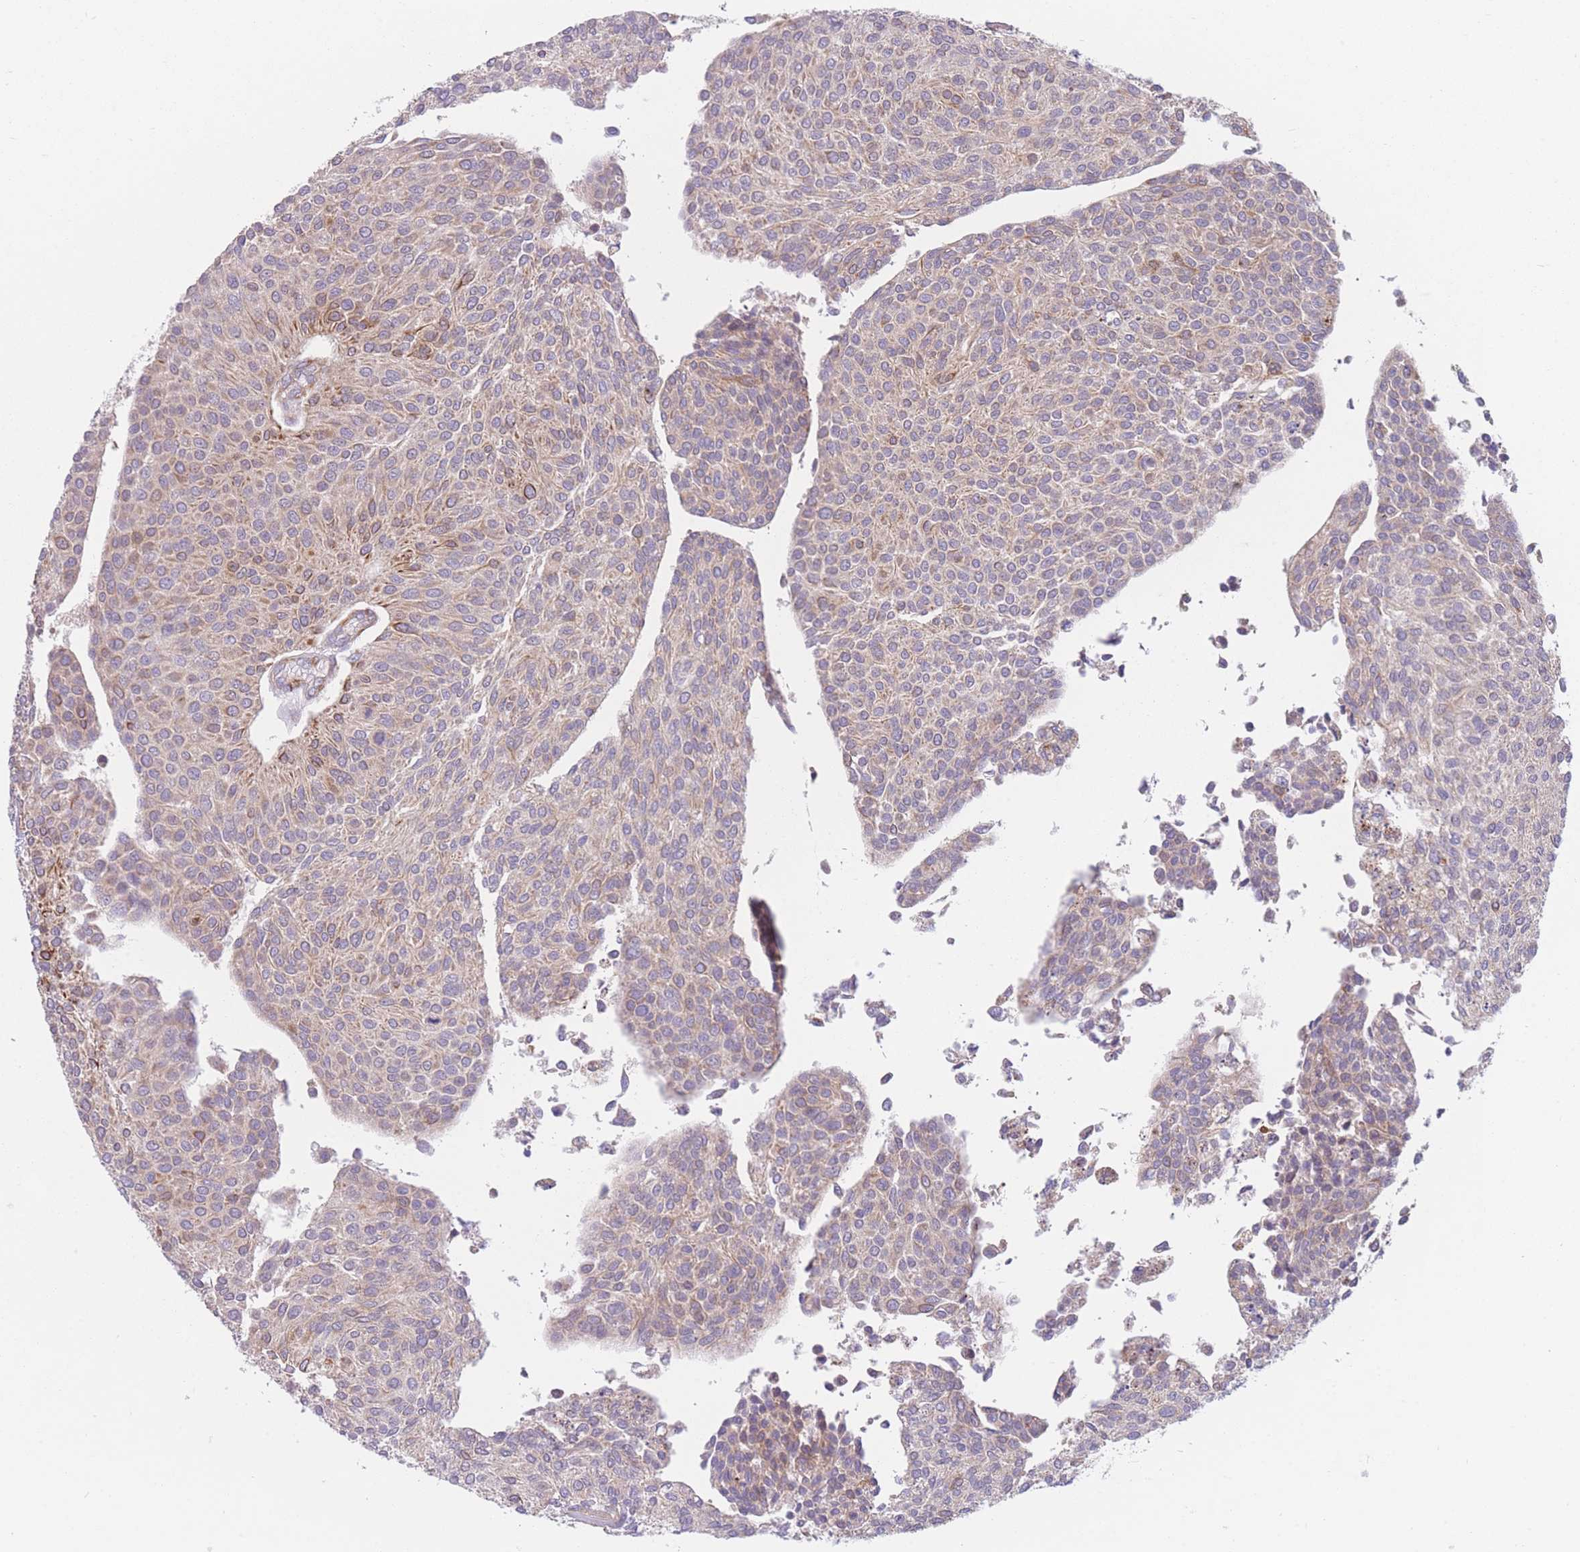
{"staining": {"intensity": "moderate", "quantity": "25%-75%", "location": "cytoplasmic/membranous"}, "tissue": "urothelial cancer", "cell_type": "Tumor cells", "image_type": "cancer", "snomed": [{"axis": "morphology", "description": "Urothelial carcinoma, NOS"}, {"axis": "topography", "description": "Urinary bladder"}], "caption": "The immunohistochemical stain labels moderate cytoplasmic/membranous positivity in tumor cells of urothelial cancer tissue. (Stains: DAB in brown, nuclei in blue, Microscopy: brightfield microscopy at high magnification).", "gene": "SERPINB3", "patient": {"sex": "male", "age": 55}}